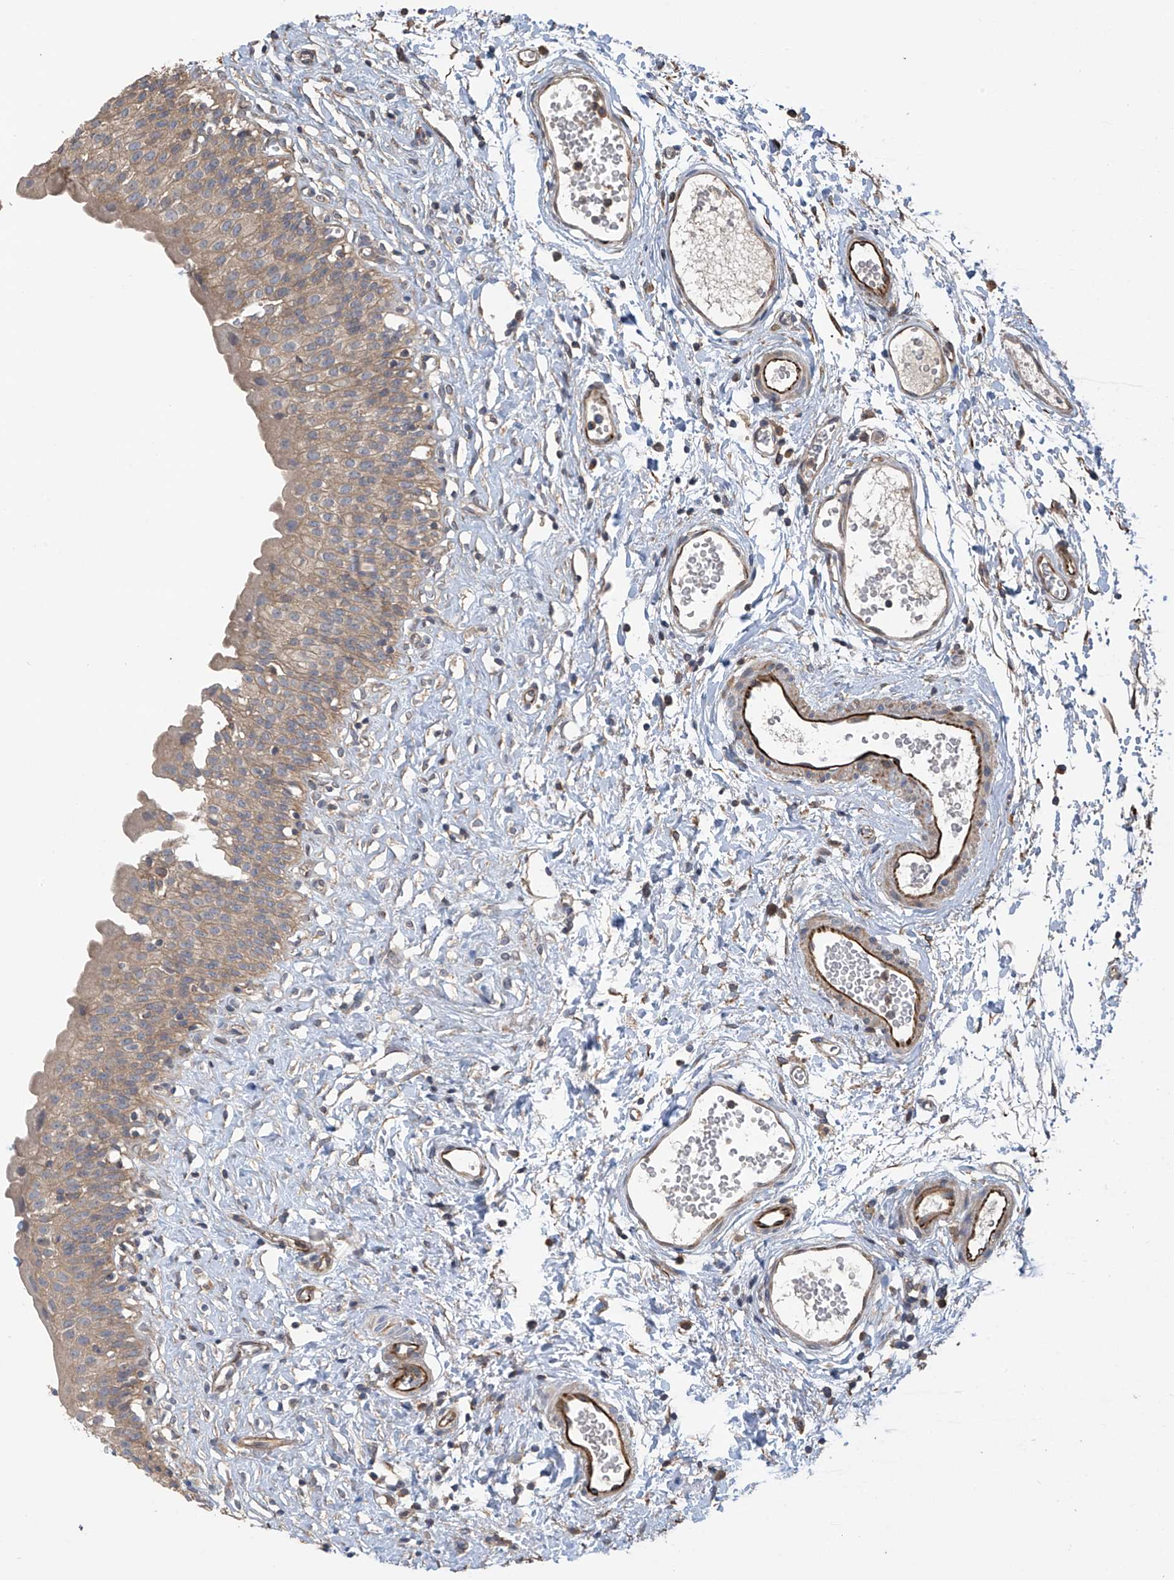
{"staining": {"intensity": "moderate", "quantity": ">75%", "location": "cytoplasmic/membranous"}, "tissue": "urinary bladder", "cell_type": "Urothelial cells", "image_type": "normal", "snomed": [{"axis": "morphology", "description": "Normal tissue, NOS"}, {"axis": "topography", "description": "Urinary bladder"}], "caption": "A micrograph of urinary bladder stained for a protein displays moderate cytoplasmic/membranous brown staining in urothelial cells.", "gene": "PHACTR4", "patient": {"sex": "male", "age": 51}}